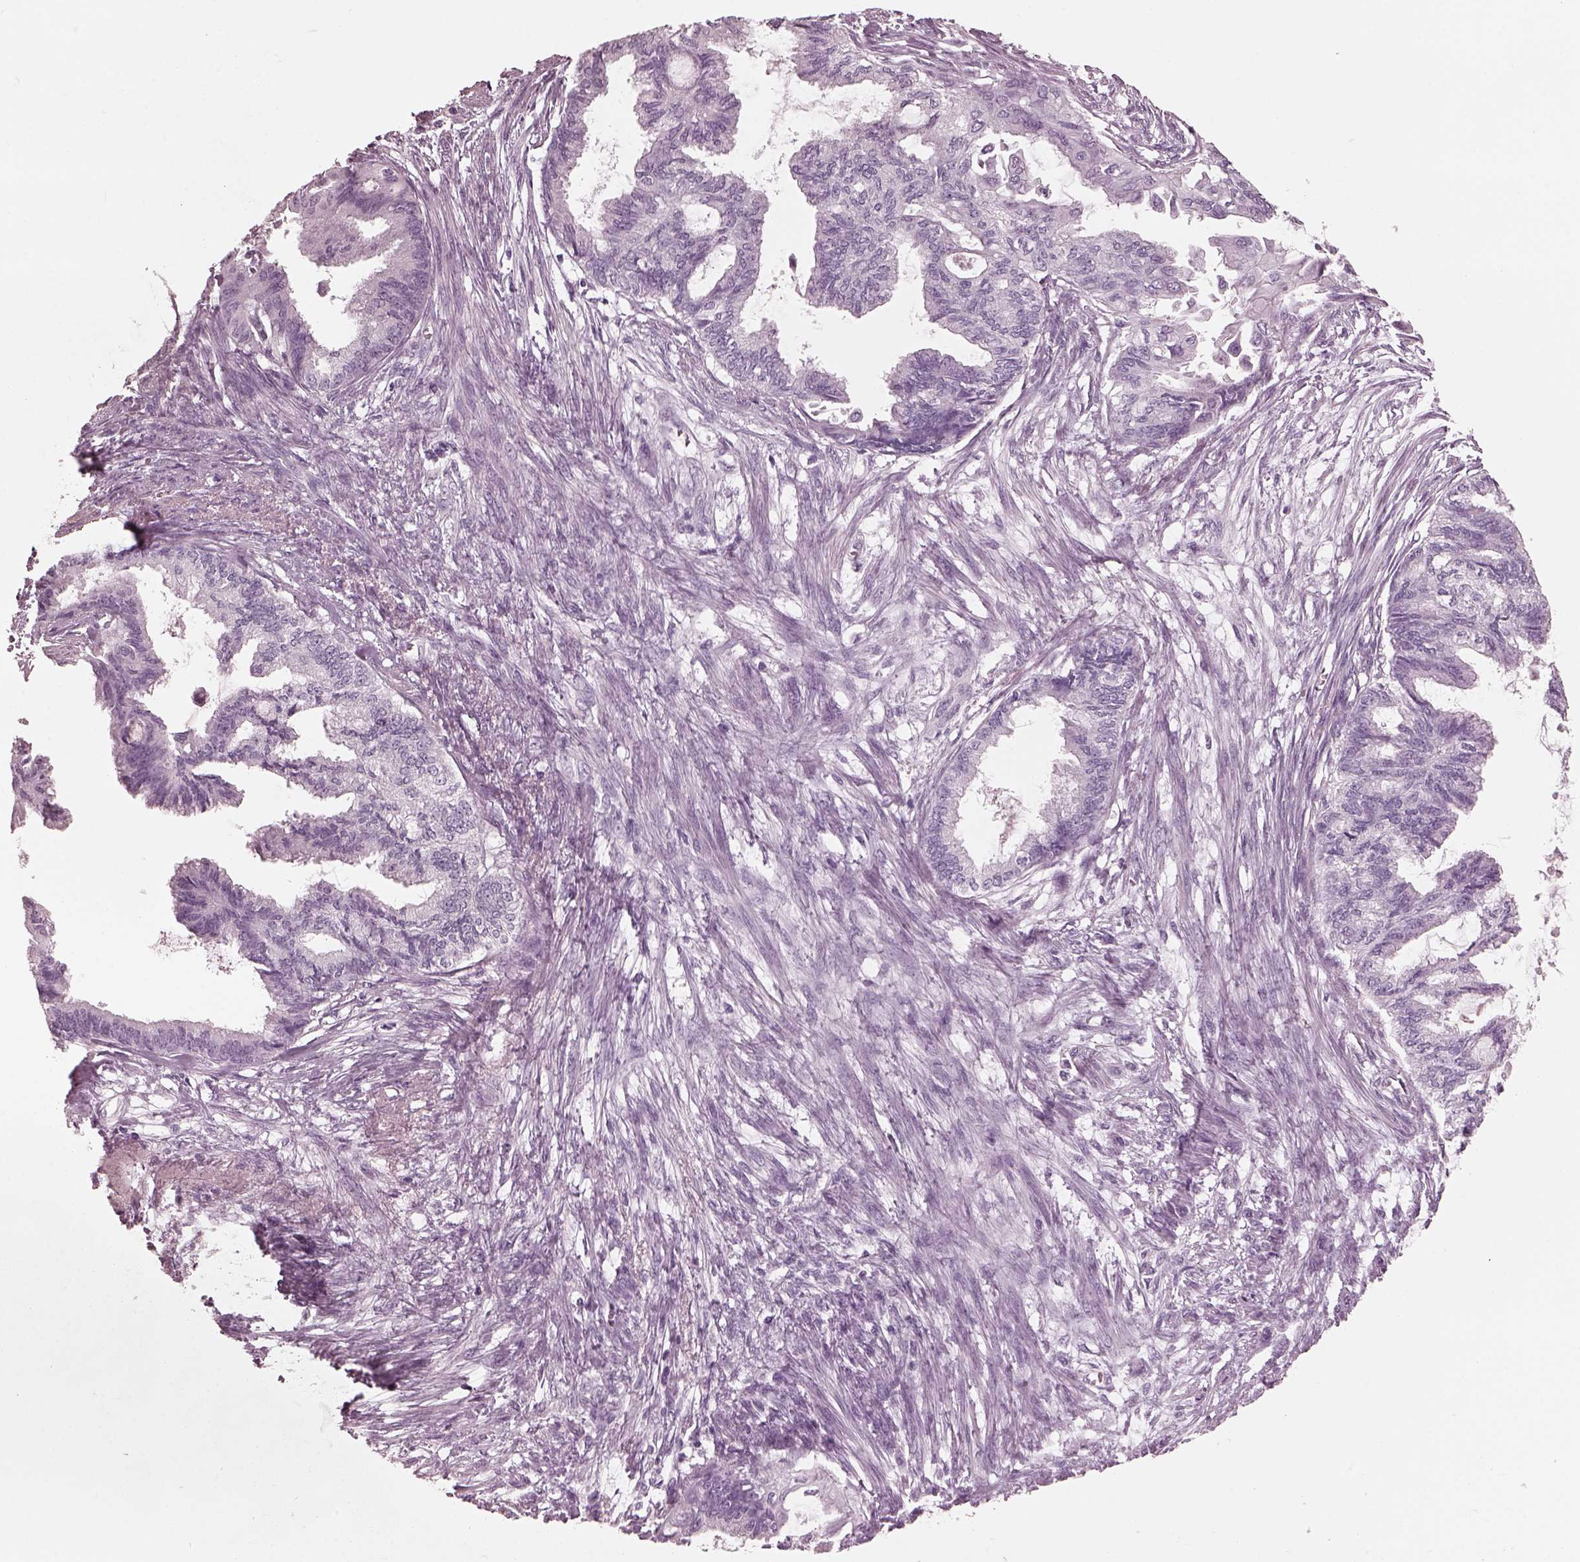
{"staining": {"intensity": "negative", "quantity": "none", "location": "none"}, "tissue": "endometrial cancer", "cell_type": "Tumor cells", "image_type": "cancer", "snomed": [{"axis": "morphology", "description": "Adenocarcinoma, NOS"}, {"axis": "topography", "description": "Endometrium"}], "caption": "High magnification brightfield microscopy of endometrial adenocarcinoma stained with DAB (3,3'-diaminobenzidine) (brown) and counterstained with hematoxylin (blue): tumor cells show no significant expression.", "gene": "FABP9", "patient": {"sex": "female", "age": 86}}